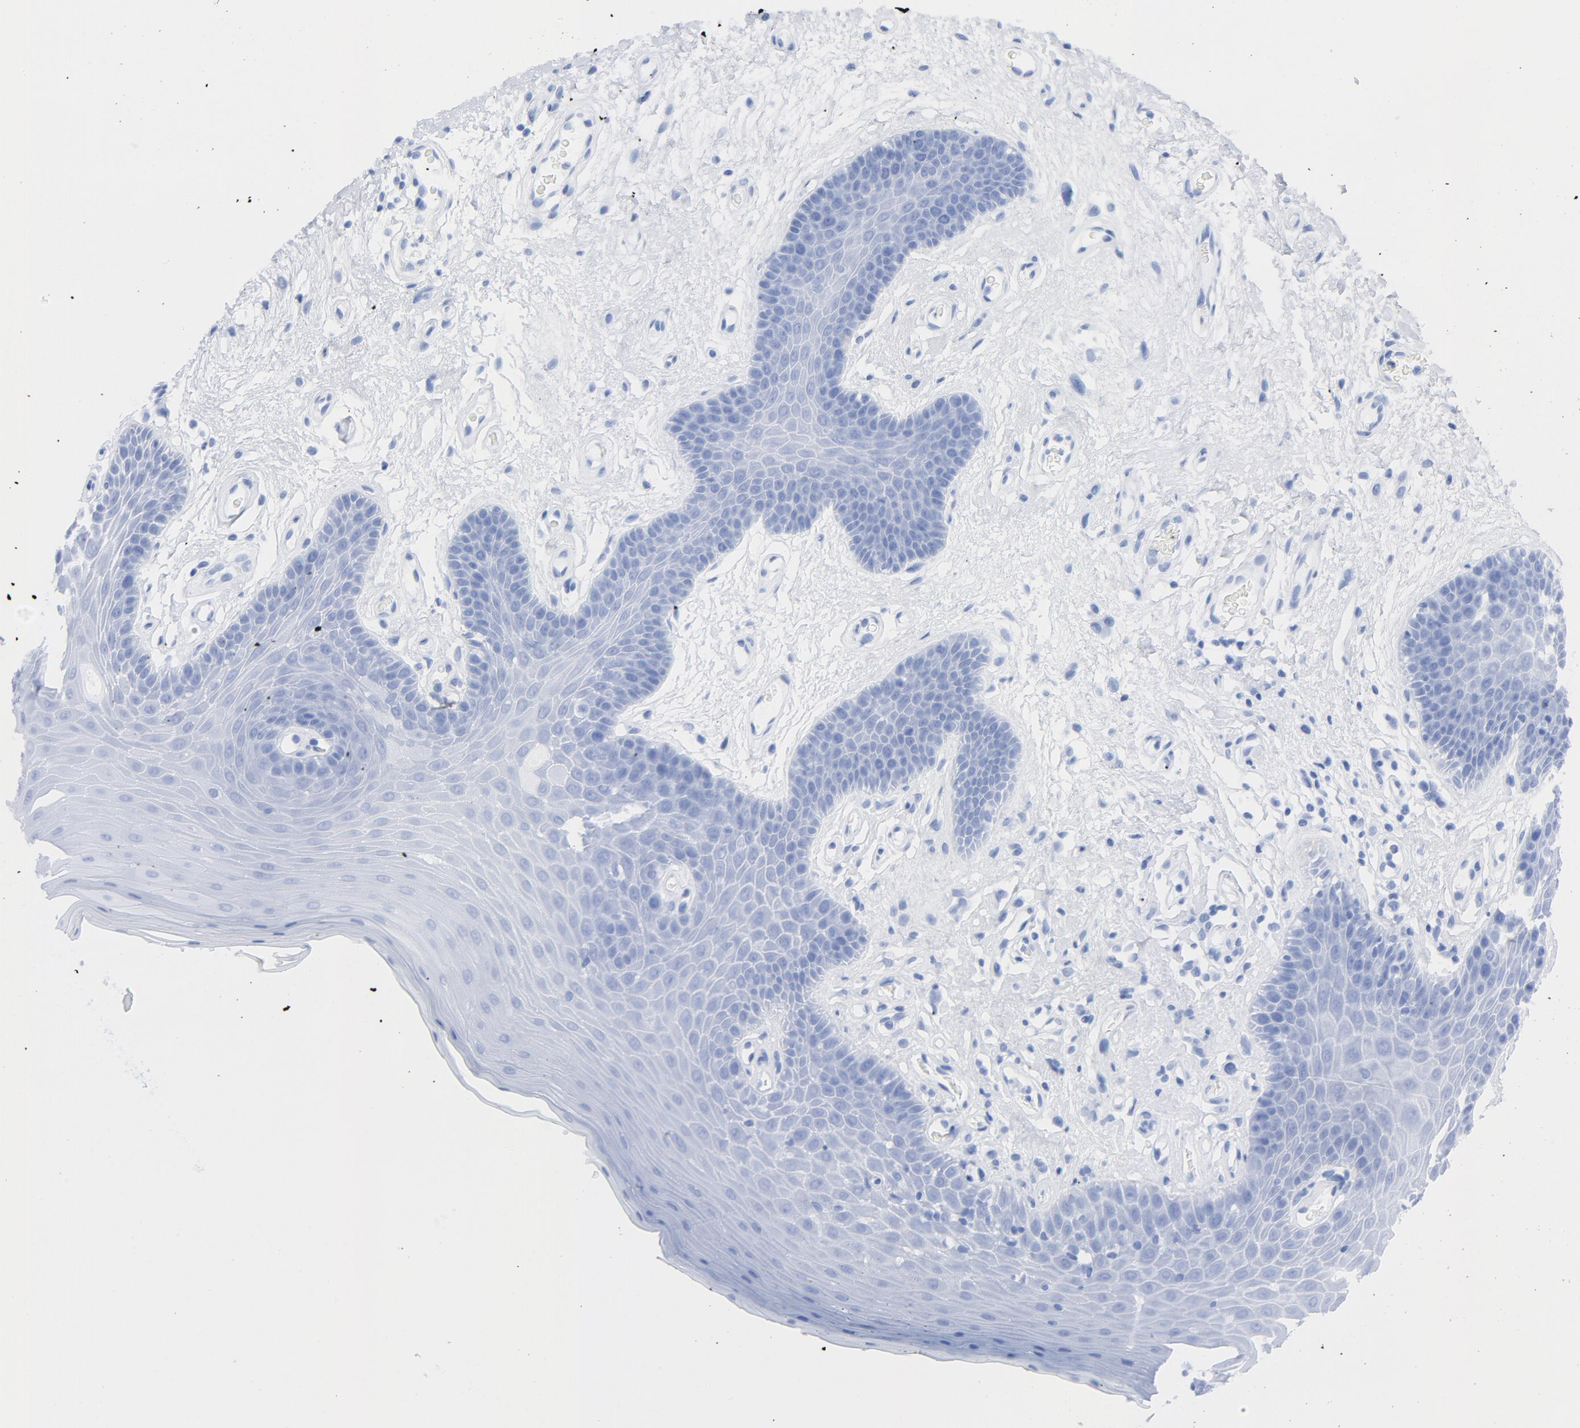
{"staining": {"intensity": "negative", "quantity": "none", "location": "none"}, "tissue": "oral mucosa", "cell_type": "Squamous epithelial cells", "image_type": "normal", "snomed": [{"axis": "morphology", "description": "Normal tissue, NOS"}, {"axis": "morphology", "description": "Squamous cell carcinoma, NOS"}, {"axis": "topography", "description": "Skeletal muscle"}, {"axis": "topography", "description": "Oral tissue"}, {"axis": "topography", "description": "Head-Neck"}], "caption": "Photomicrograph shows no protein expression in squamous epithelial cells of benign oral mucosa.", "gene": "NFIC", "patient": {"sex": "male", "age": 71}}